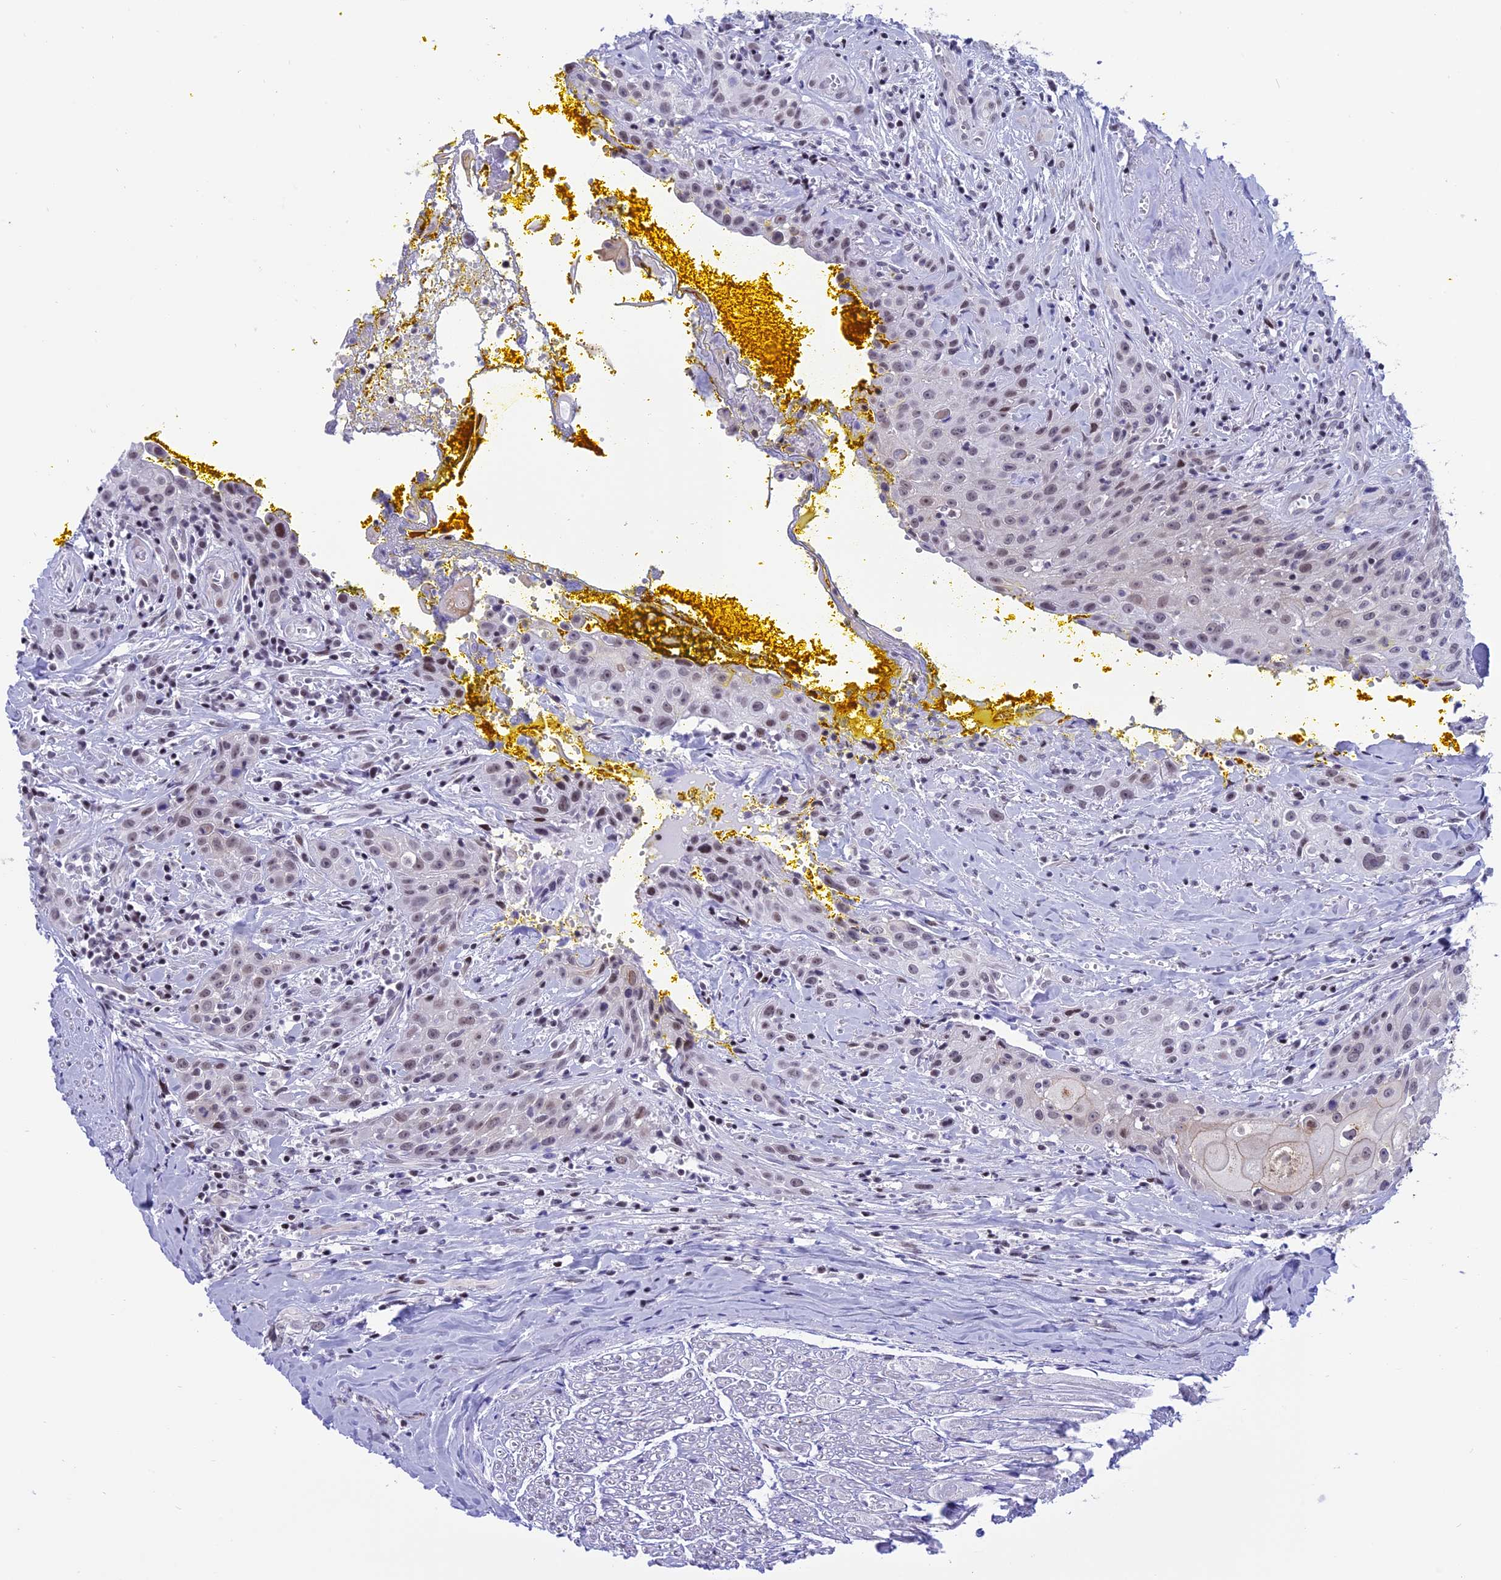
{"staining": {"intensity": "moderate", "quantity": "25%-75%", "location": "cytoplasmic/membranous,nuclear"}, "tissue": "head and neck cancer", "cell_type": "Tumor cells", "image_type": "cancer", "snomed": [{"axis": "morphology", "description": "Squamous cell carcinoma, NOS"}, {"axis": "topography", "description": "Oral tissue"}, {"axis": "topography", "description": "Head-Neck"}], "caption": "Immunohistochemistry image of neoplastic tissue: human head and neck cancer (squamous cell carcinoma) stained using IHC demonstrates medium levels of moderate protein expression localized specifically in the cytoplasmic/membranous and nuclear of tumor cells, appearing as a cytoplasmic/membranous and nuclear brown color.", "gene": "SPIRE2", "patient": {"sex": "female", "age": 82}}